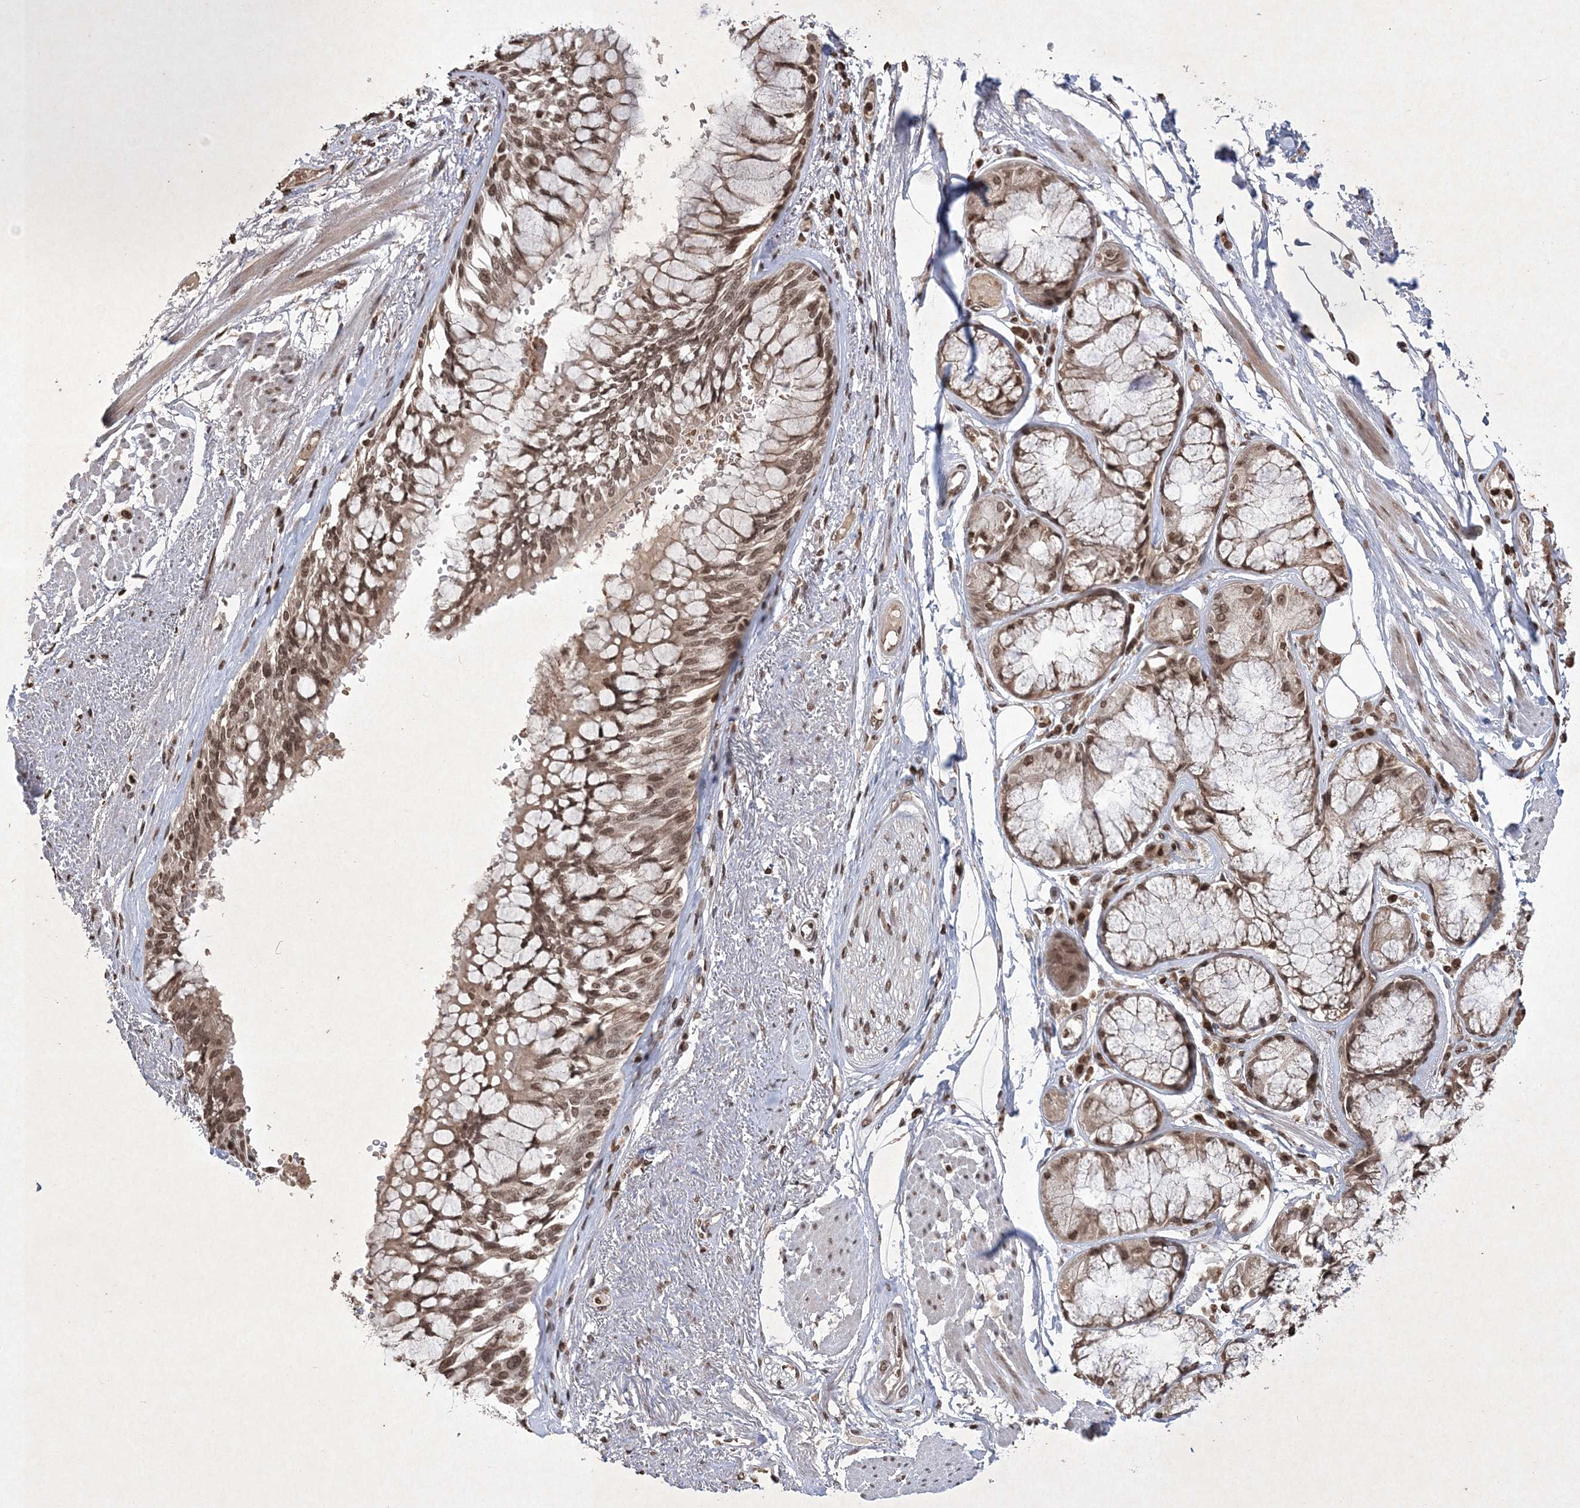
{"staining": {"intensity": "strong", "quantity": ">75%", "location": "nuclear"}, "tissue": "adipose tissue", "cell_type": "Adipocytes", "image_type": "normal", "snomed": [{"axis": "morphology", "description": "Normal tissue, NOS"}, {"axis": "topography", "description": "Bronchus"}], "caption": "This micrograph shows benign adipose tissue stained with immunohistochemistry to label a protein in brown. The nuclear of adipocytes show strong positivity for the protein. Nuclei are counter-stained blue.", "gene": "NEDD9", "patient": {"sex": "male", "age": 66}}